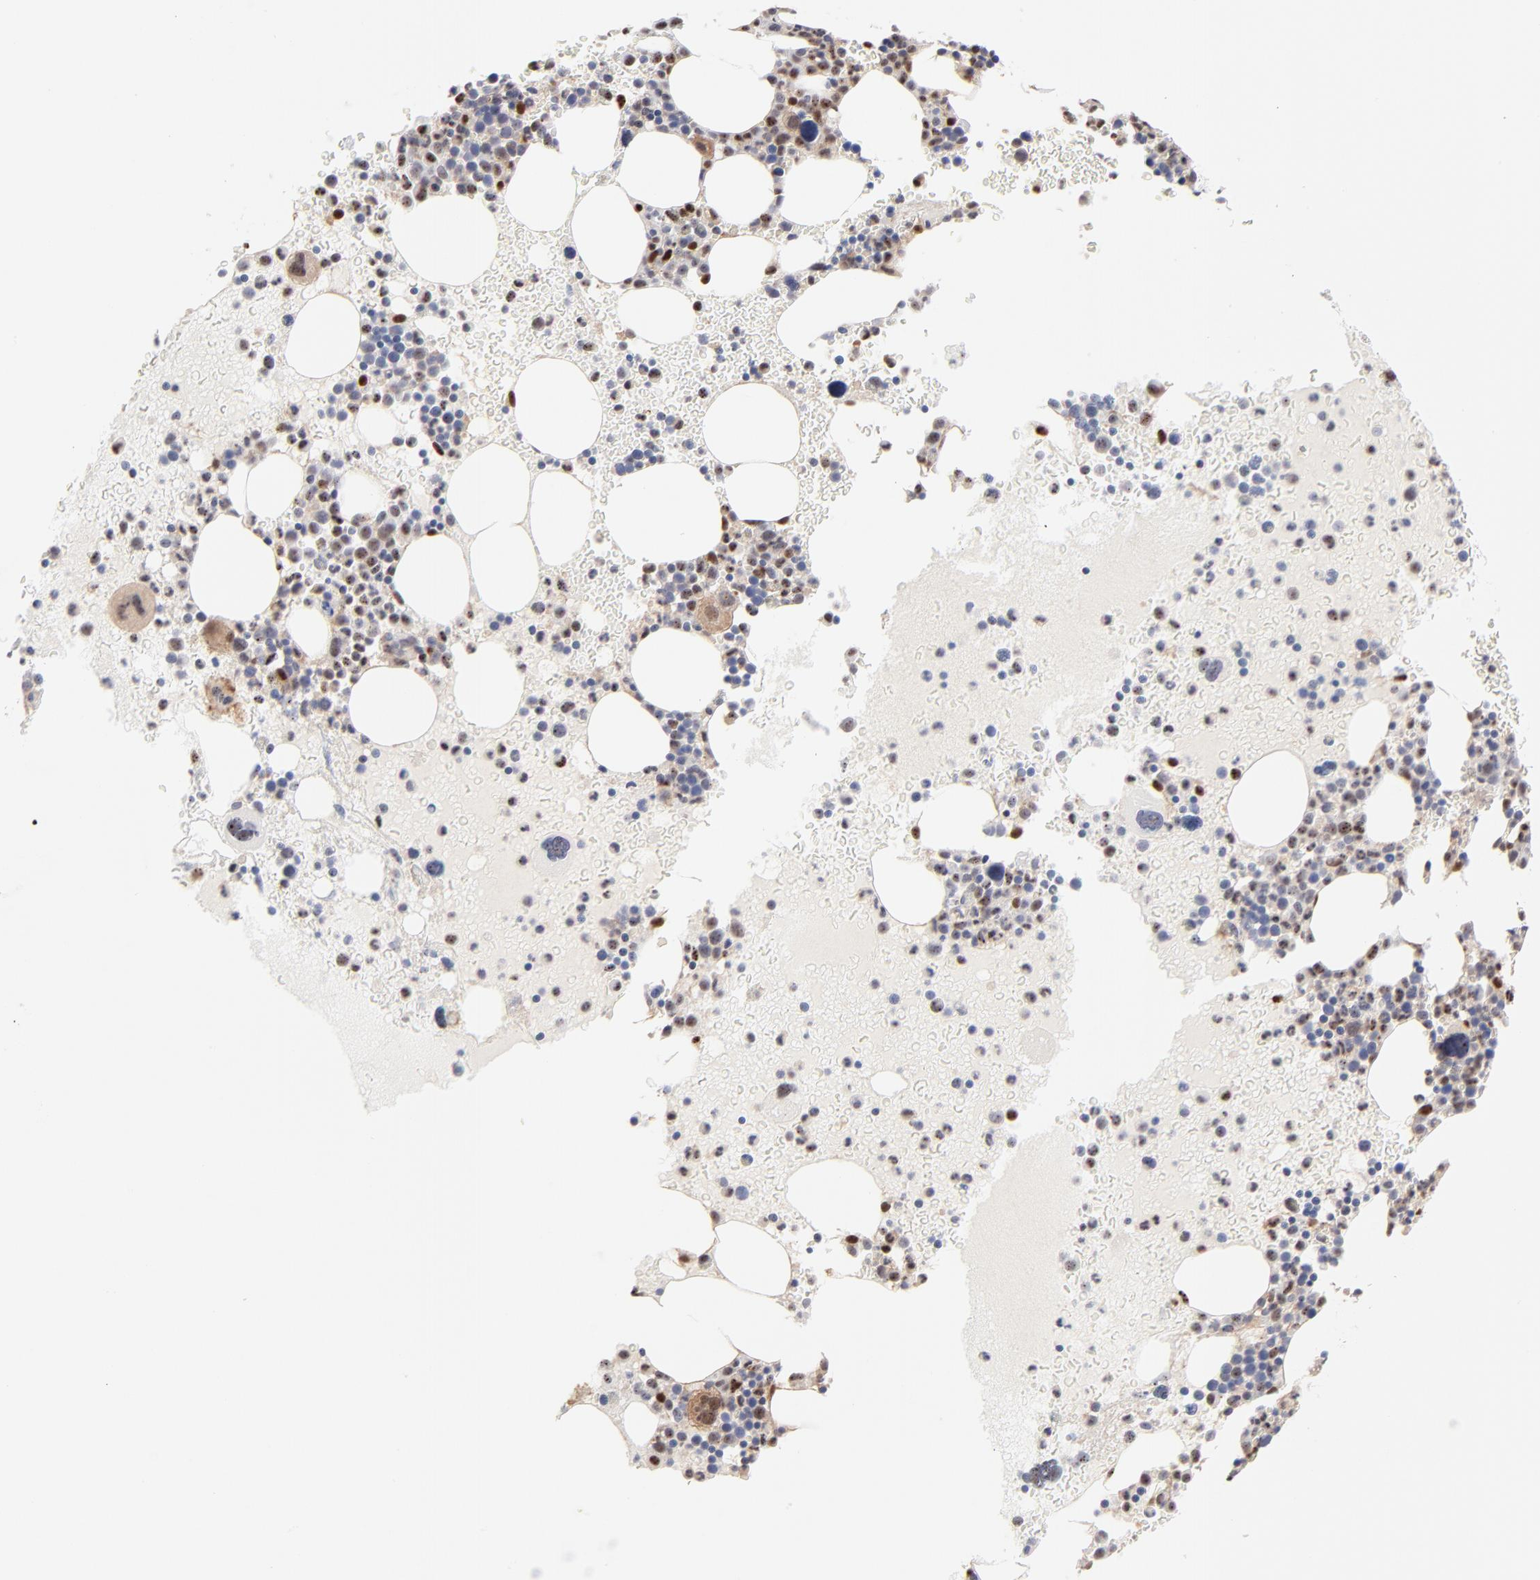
{"staining": {"intensity": "strong", "quantity": "25%-75%", "location": "nuclear"}, "tissue": "bone marrow", "cell_type": "Hematopoietic cells", "image_type": "normal", "snomed": [{"axis": "morphology", "description": "Normal tissue, NOS"}, {"axis": "topography", "description": "Bone marrow"}], "caption": "Bone marrow stained with DAB (3,3'-diaminobenzidine) immunohistochemistry reveals high levels of strong nuclear staining in about 25%-75% of hematopoietic cells. Using DAB (3,3'-diaminobenzidine) (brown) and hematoxylin (blue) stains, captured at high magnification using brightfield microscopy.", "gene": "STAT3", "patient": {"sex": "male", "age": 68}}